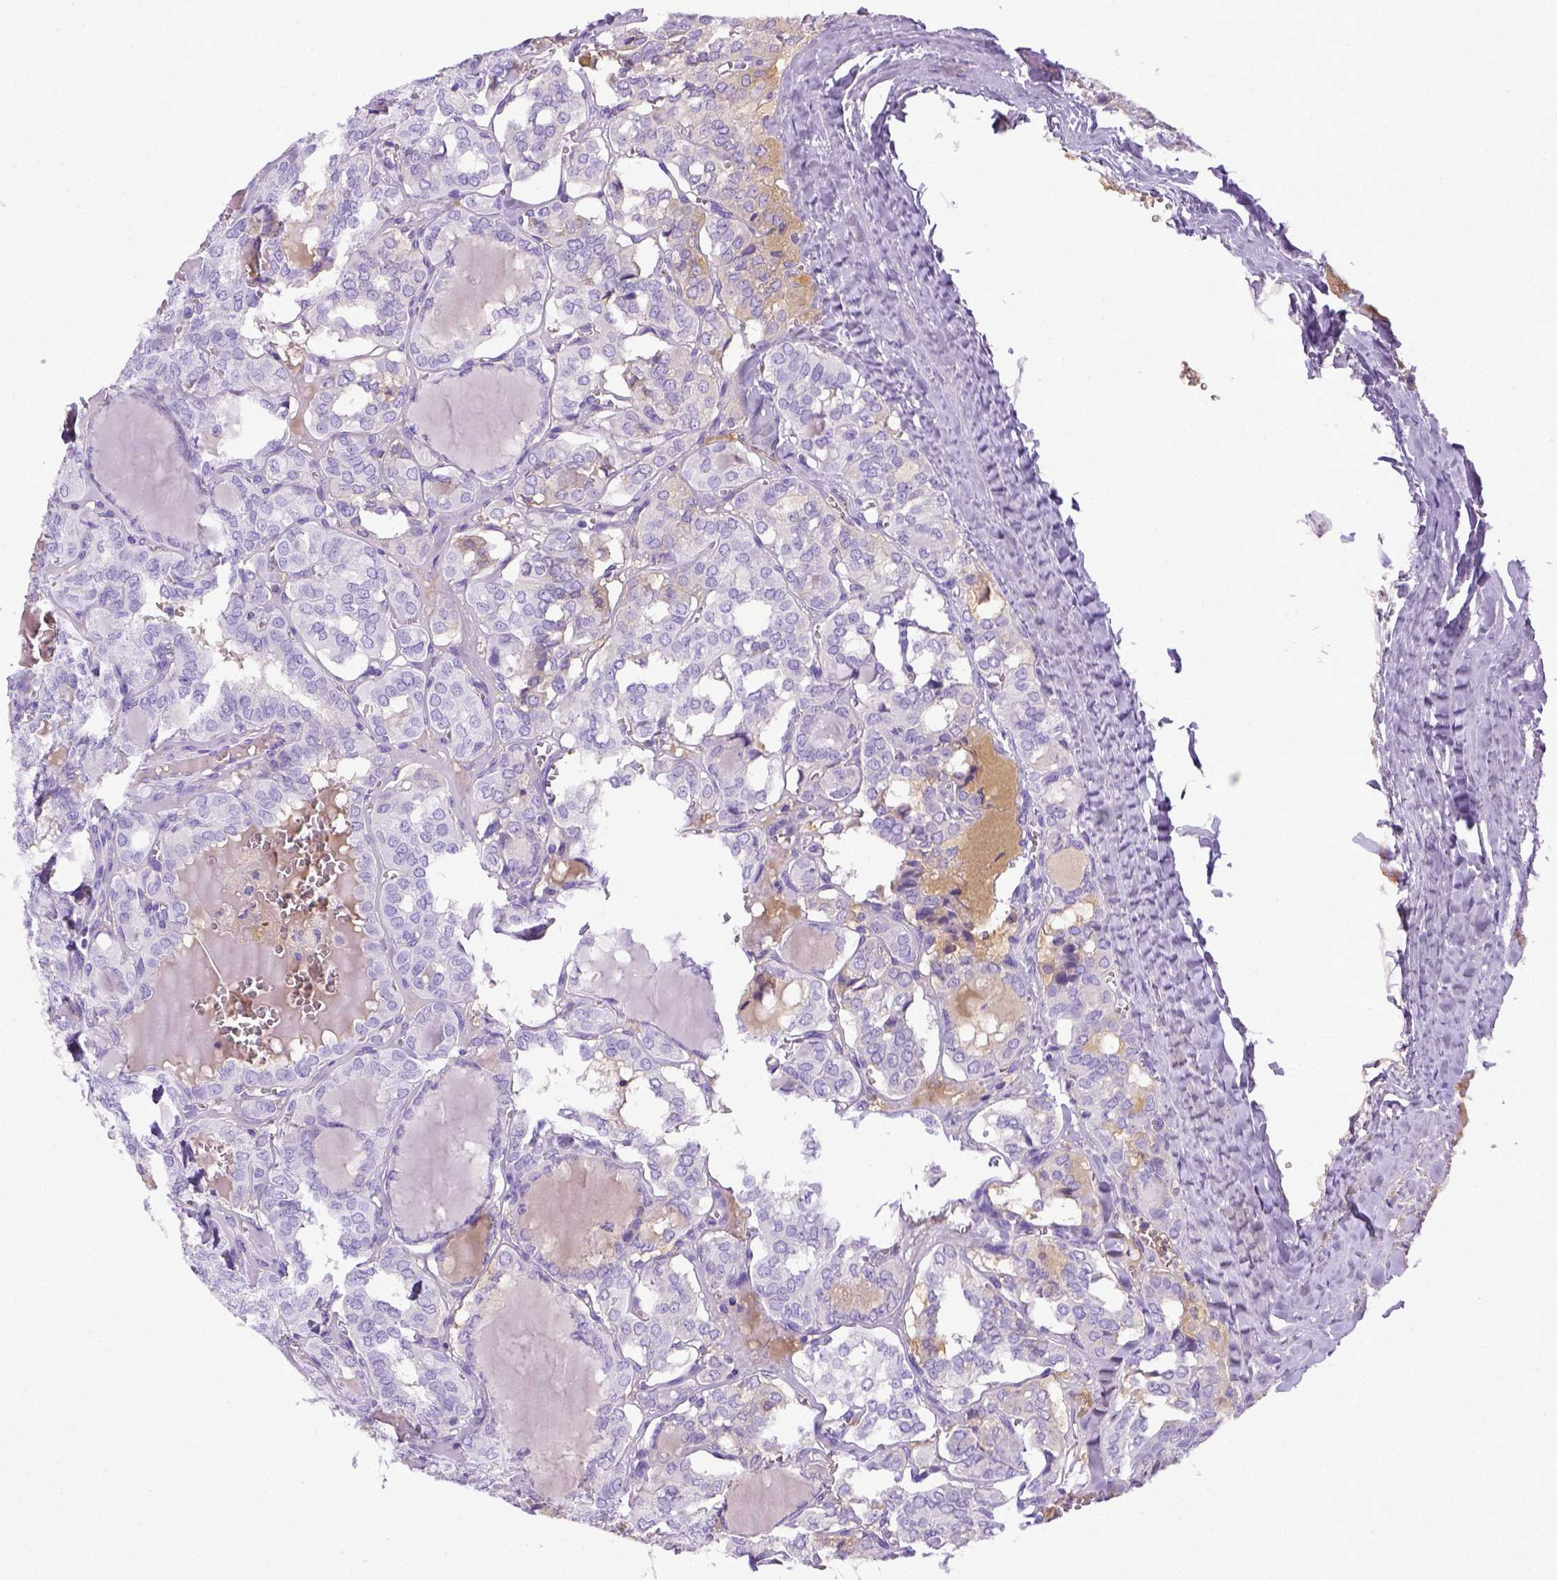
{"staining": {"intensity": "negative", "quantity": "none", "location": "none"}, "tissue": "thyroid cancer", "cell_type": "Tumor cells", "image_type": "cancer", "snomed": [{"axis": "morphology", "description": "Papillary adenocarcinoma, NOS"}, {"axis": "topography", "description": "Thyroid gland"}], "caption": "Papillary adenocarcinoma (thyroid) stained for a protein using IHC reveals no expression tumor cells.", "gene": "ITIH4", "patient": {"sex": "female", "age": 41}}